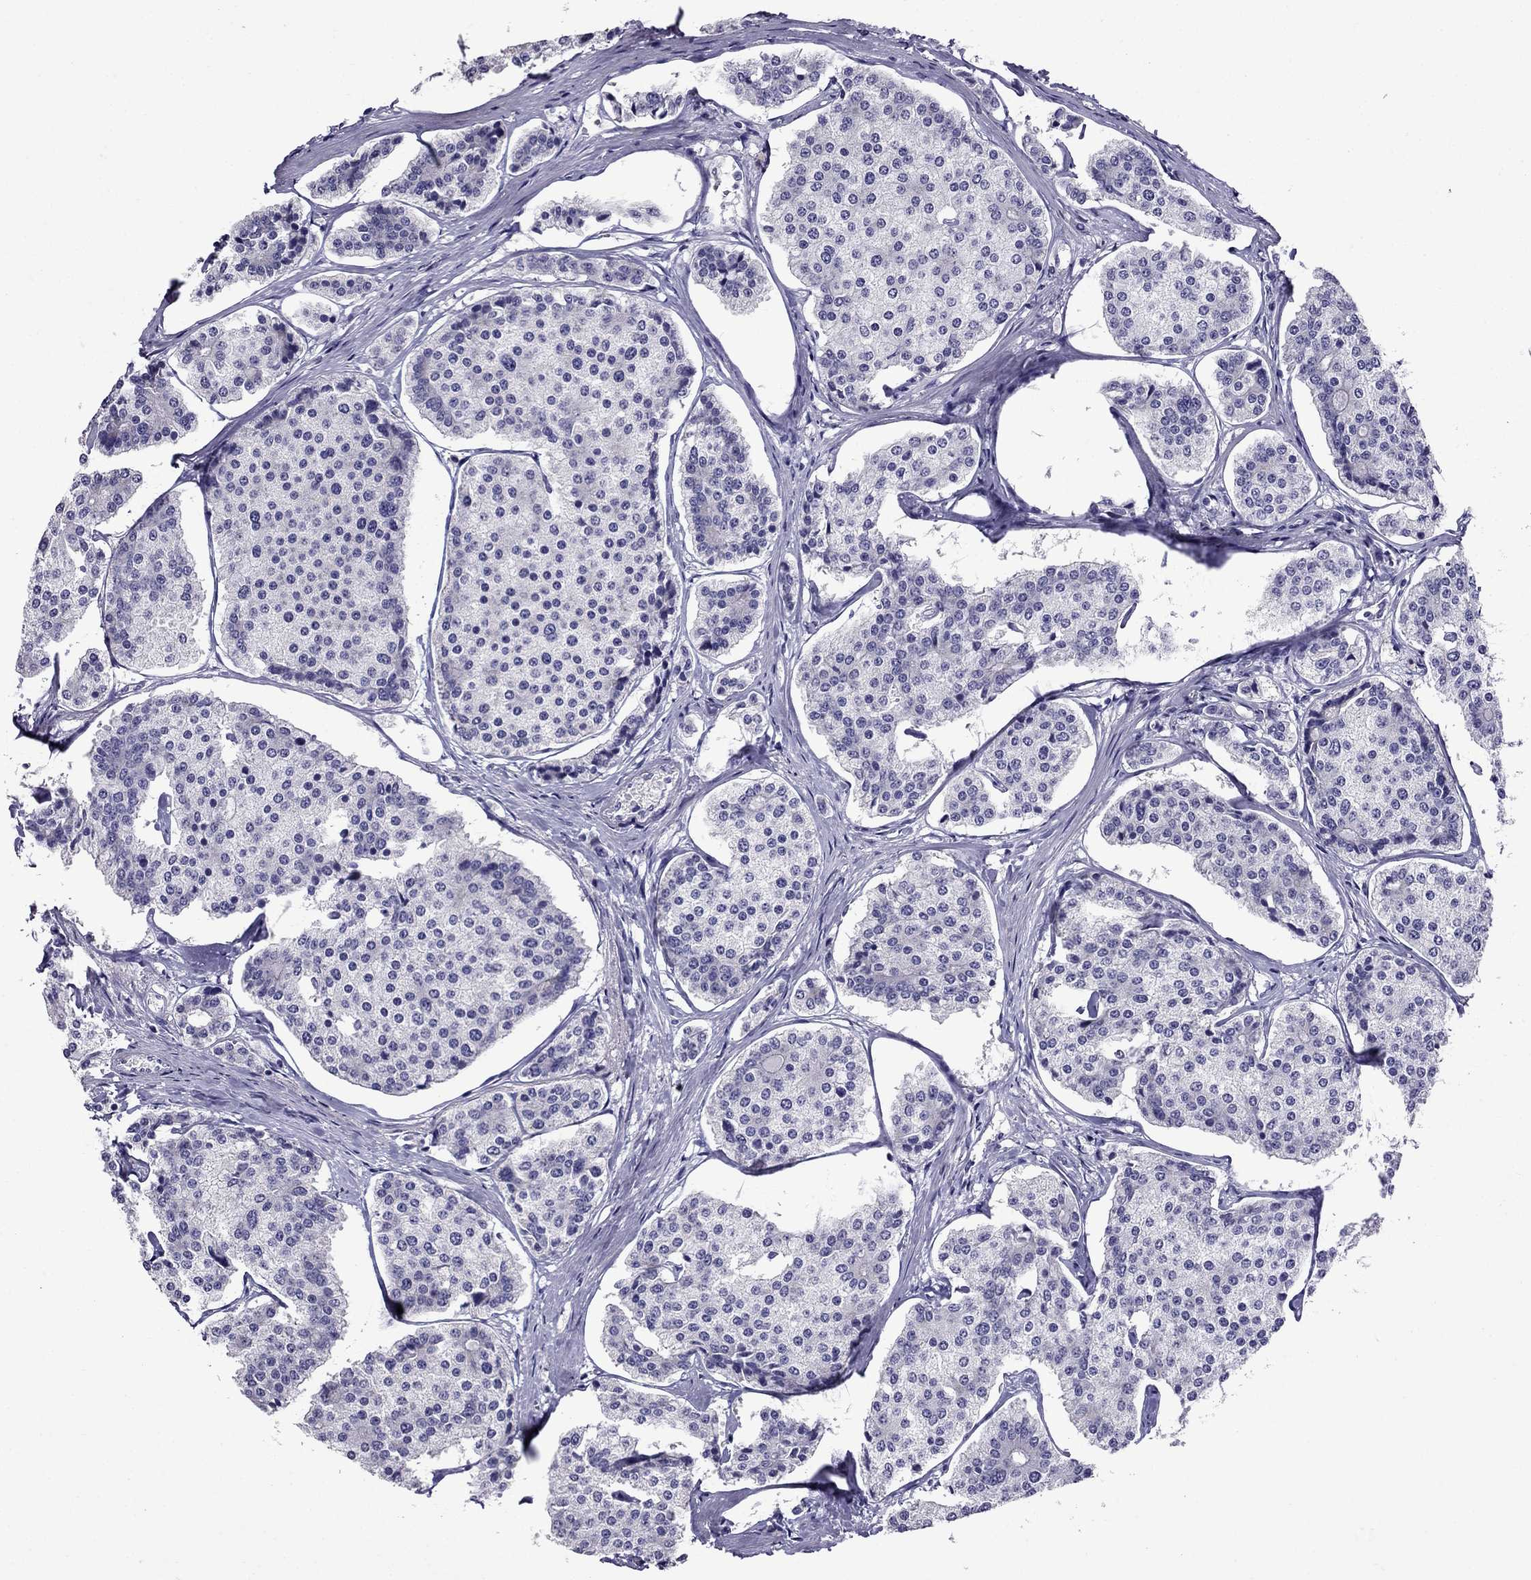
{"staining": {"intensity": "negative", "quantity": "none", "location": "none"}, "tissue": "carcinoid", "cell_type": "Tumor cells", "image_type": "cancer", "snomed": [{"axis": "morphology", "description": "Carcinoid, malignant, NOS"}, {"axis": "topography", "description": "Small intestine"}], "caption": "This is an immunohistochemistry (IHC) micrograph of human carcinoid. There is no expression in tumor cells.", "gene": "OXCT2", "patient": {"sex": "female", "age": 65}}